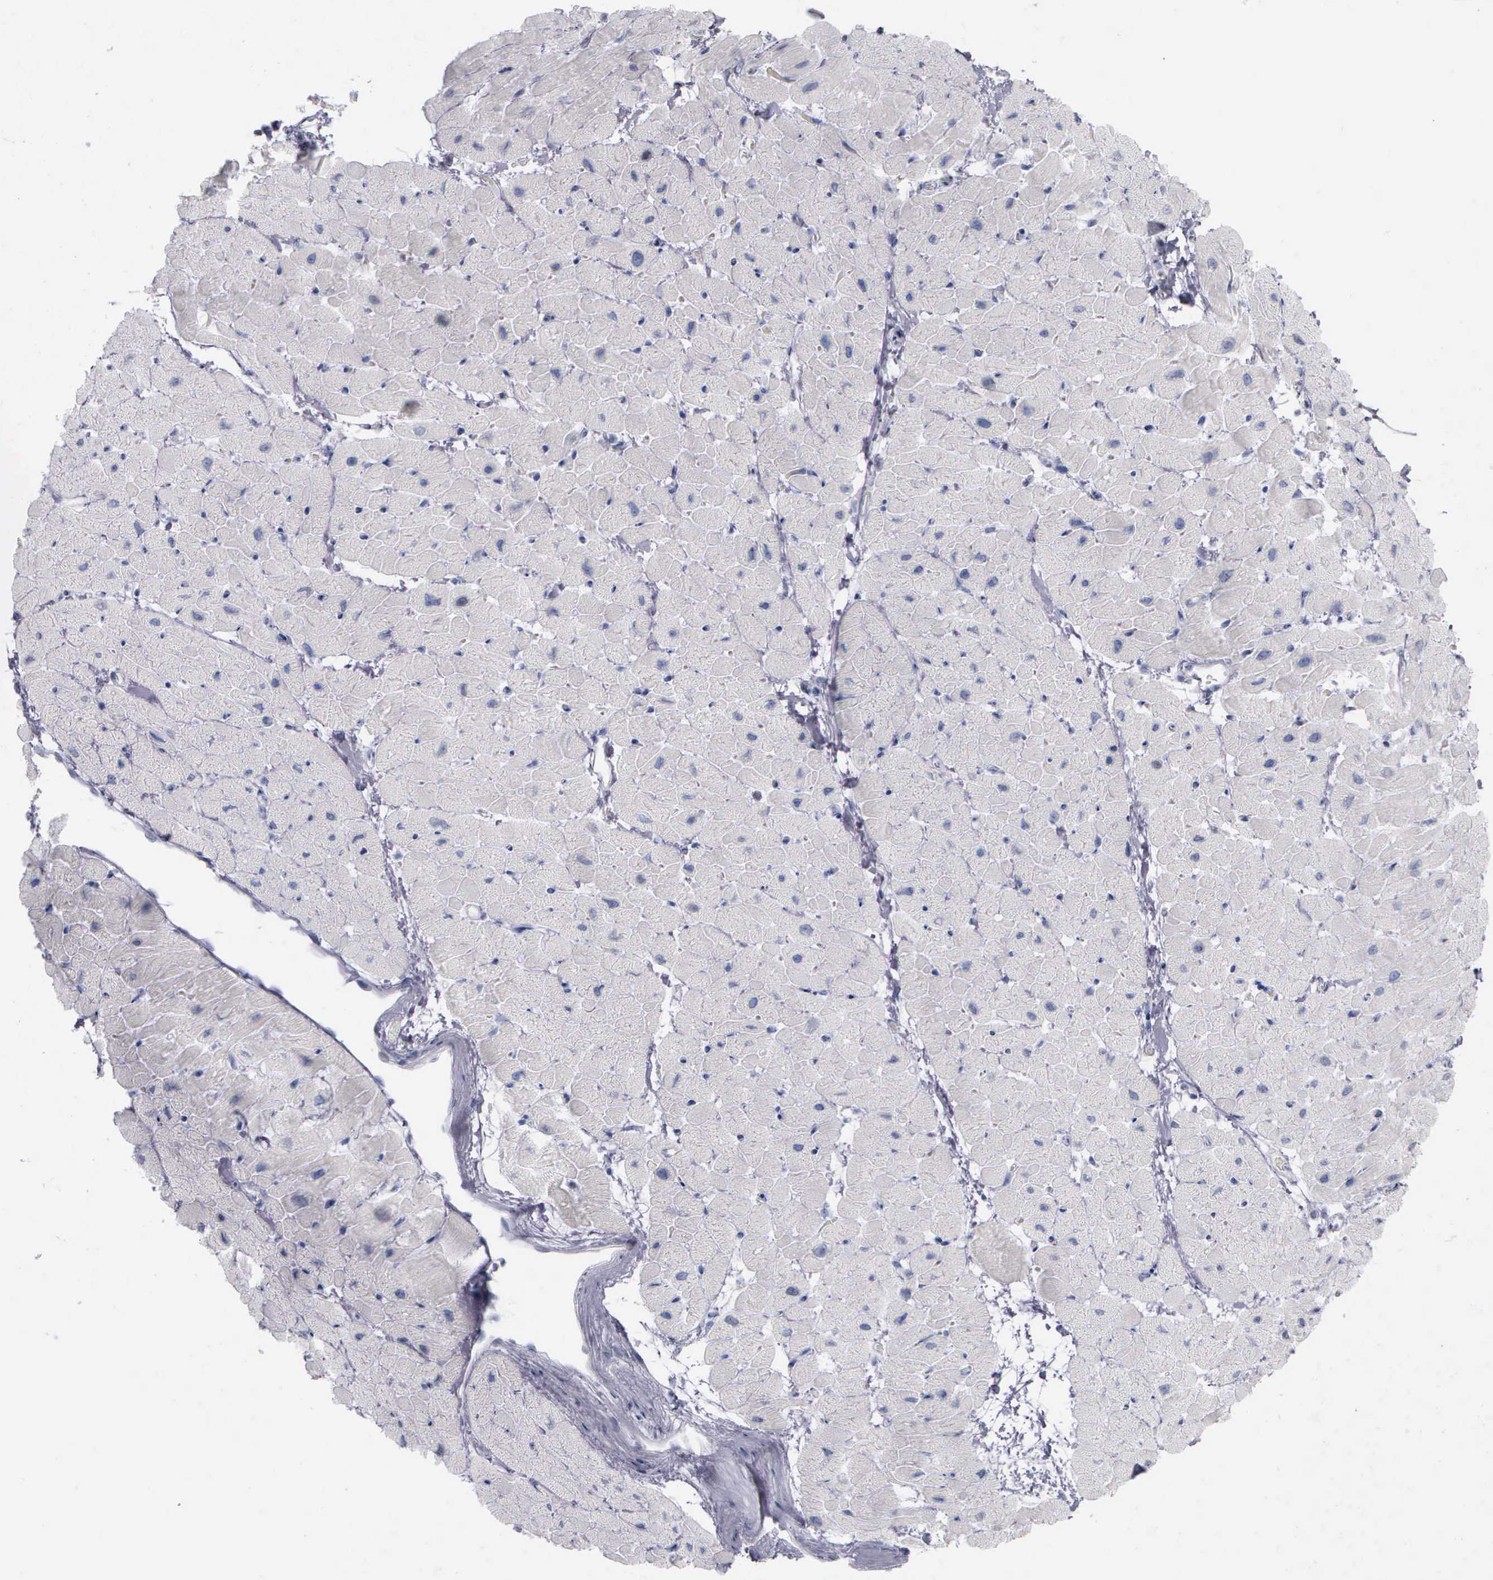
{"staining": {"intensity": "negative", "quantity": "none", "location": "none"}, "tissue": "heart muscle", "cell_type": "Cardiomyocytes", "image_type": "normal", "snomed": [{"axis": "morphology", "description": "Normal tissue, NOS"}, {"axis": "topography", "description": "Heart"}], "caption": "Heart muscle was stained to show a protein in brown. There is no significant positivity in cardiomyocytes. The staining was performed using DAB (3,3'-diaminobenzidine) to visualize the protein expression in brown, while the nuclei were stained in blue with hematoxylin (Magnification: 20x).", "gene": "NKX2", "patient": {"sex": "male", "age": 45}}